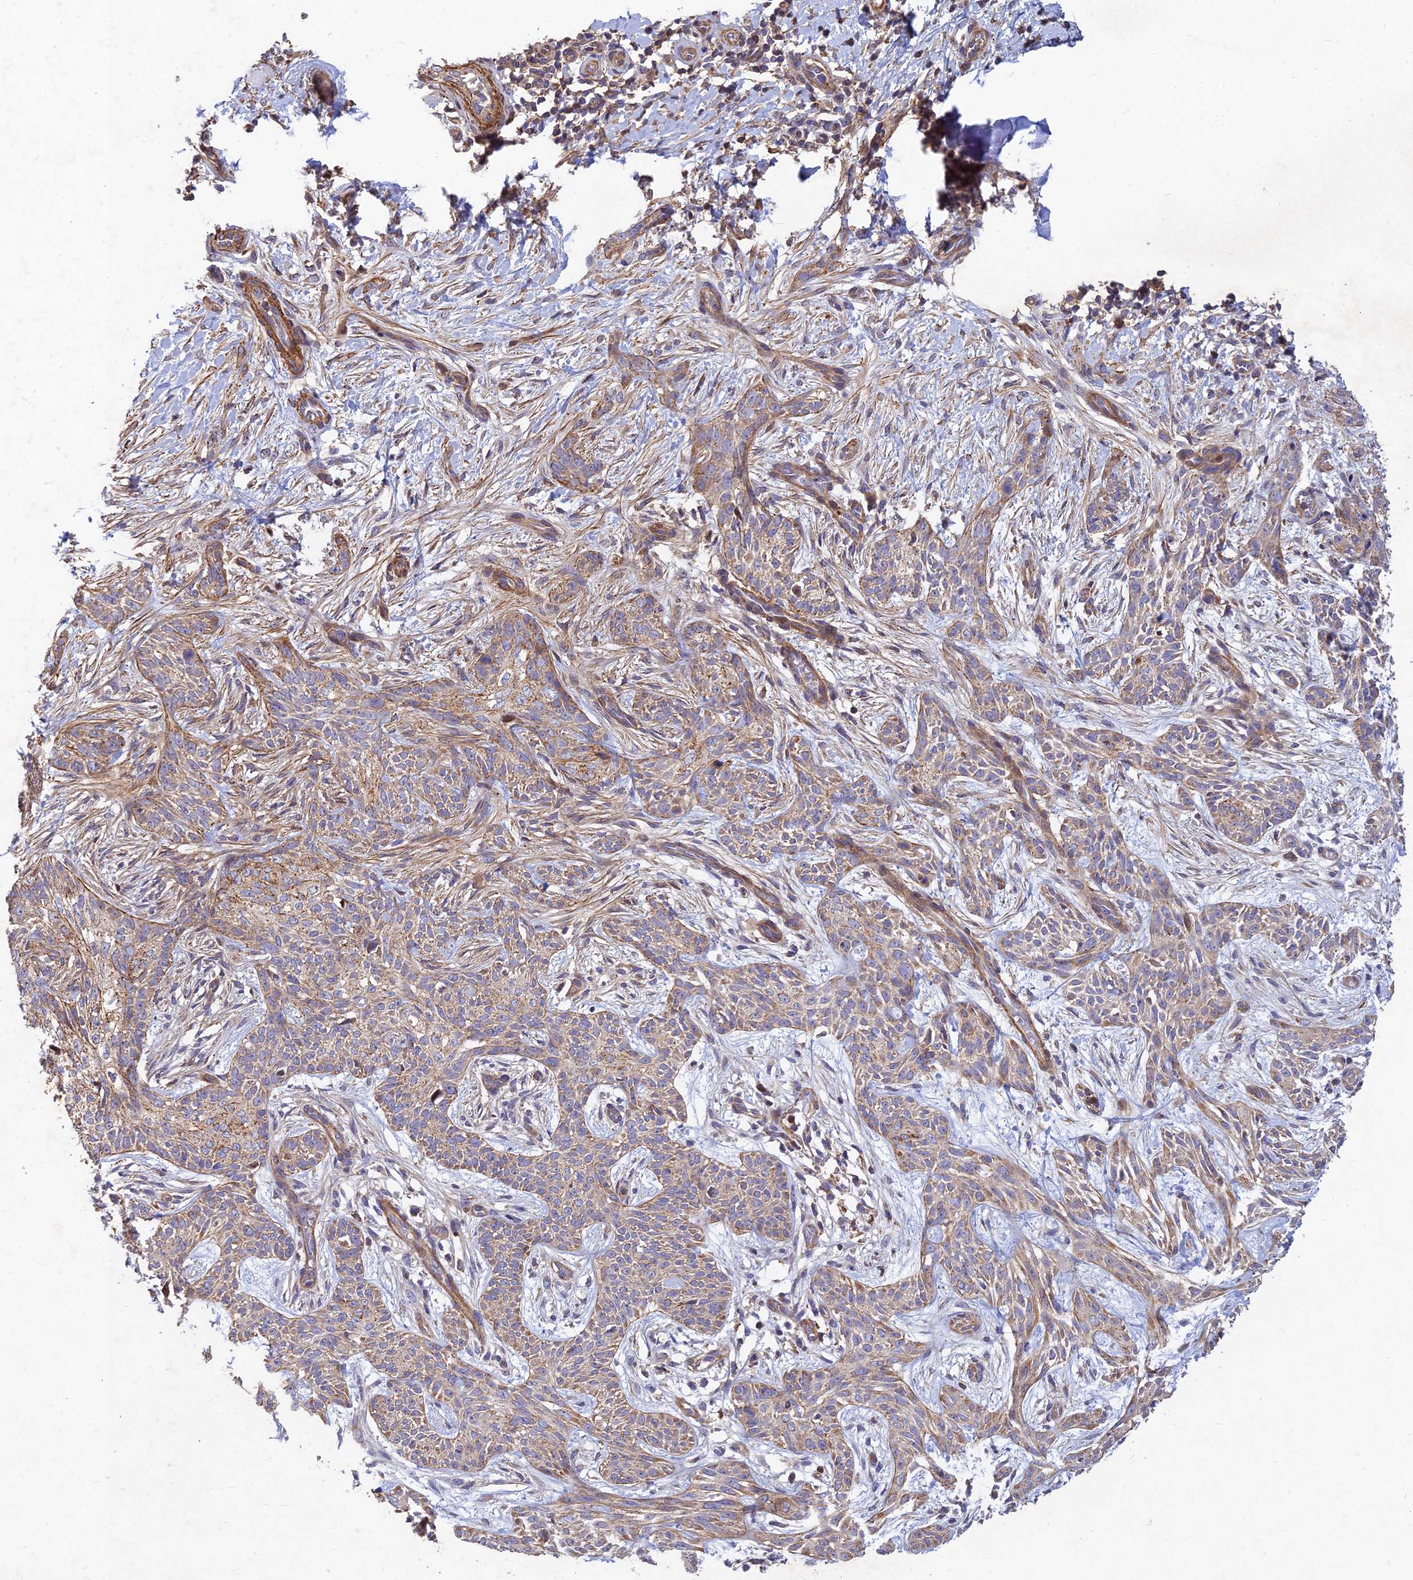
{"staining": {"intensity": "weak", "quantity": ">75%", "location": "cytoplasmic/membranous"}, "tissue": "skin cancer", "cell_type": "Tumor cells", "image_type": "cancer", "snomed": [{"axis": "morphology", "description": "Basal cell carcinoma"}, {"axis": "topography", "description": "Skin"}], "caption": "Weak cytoplasmic/membranous protein positivity is appreciated in approximately >75% of tumor cells in skin cancer.", "gene": "RELCH", "patient": {"sex": "female", "age": 82}}